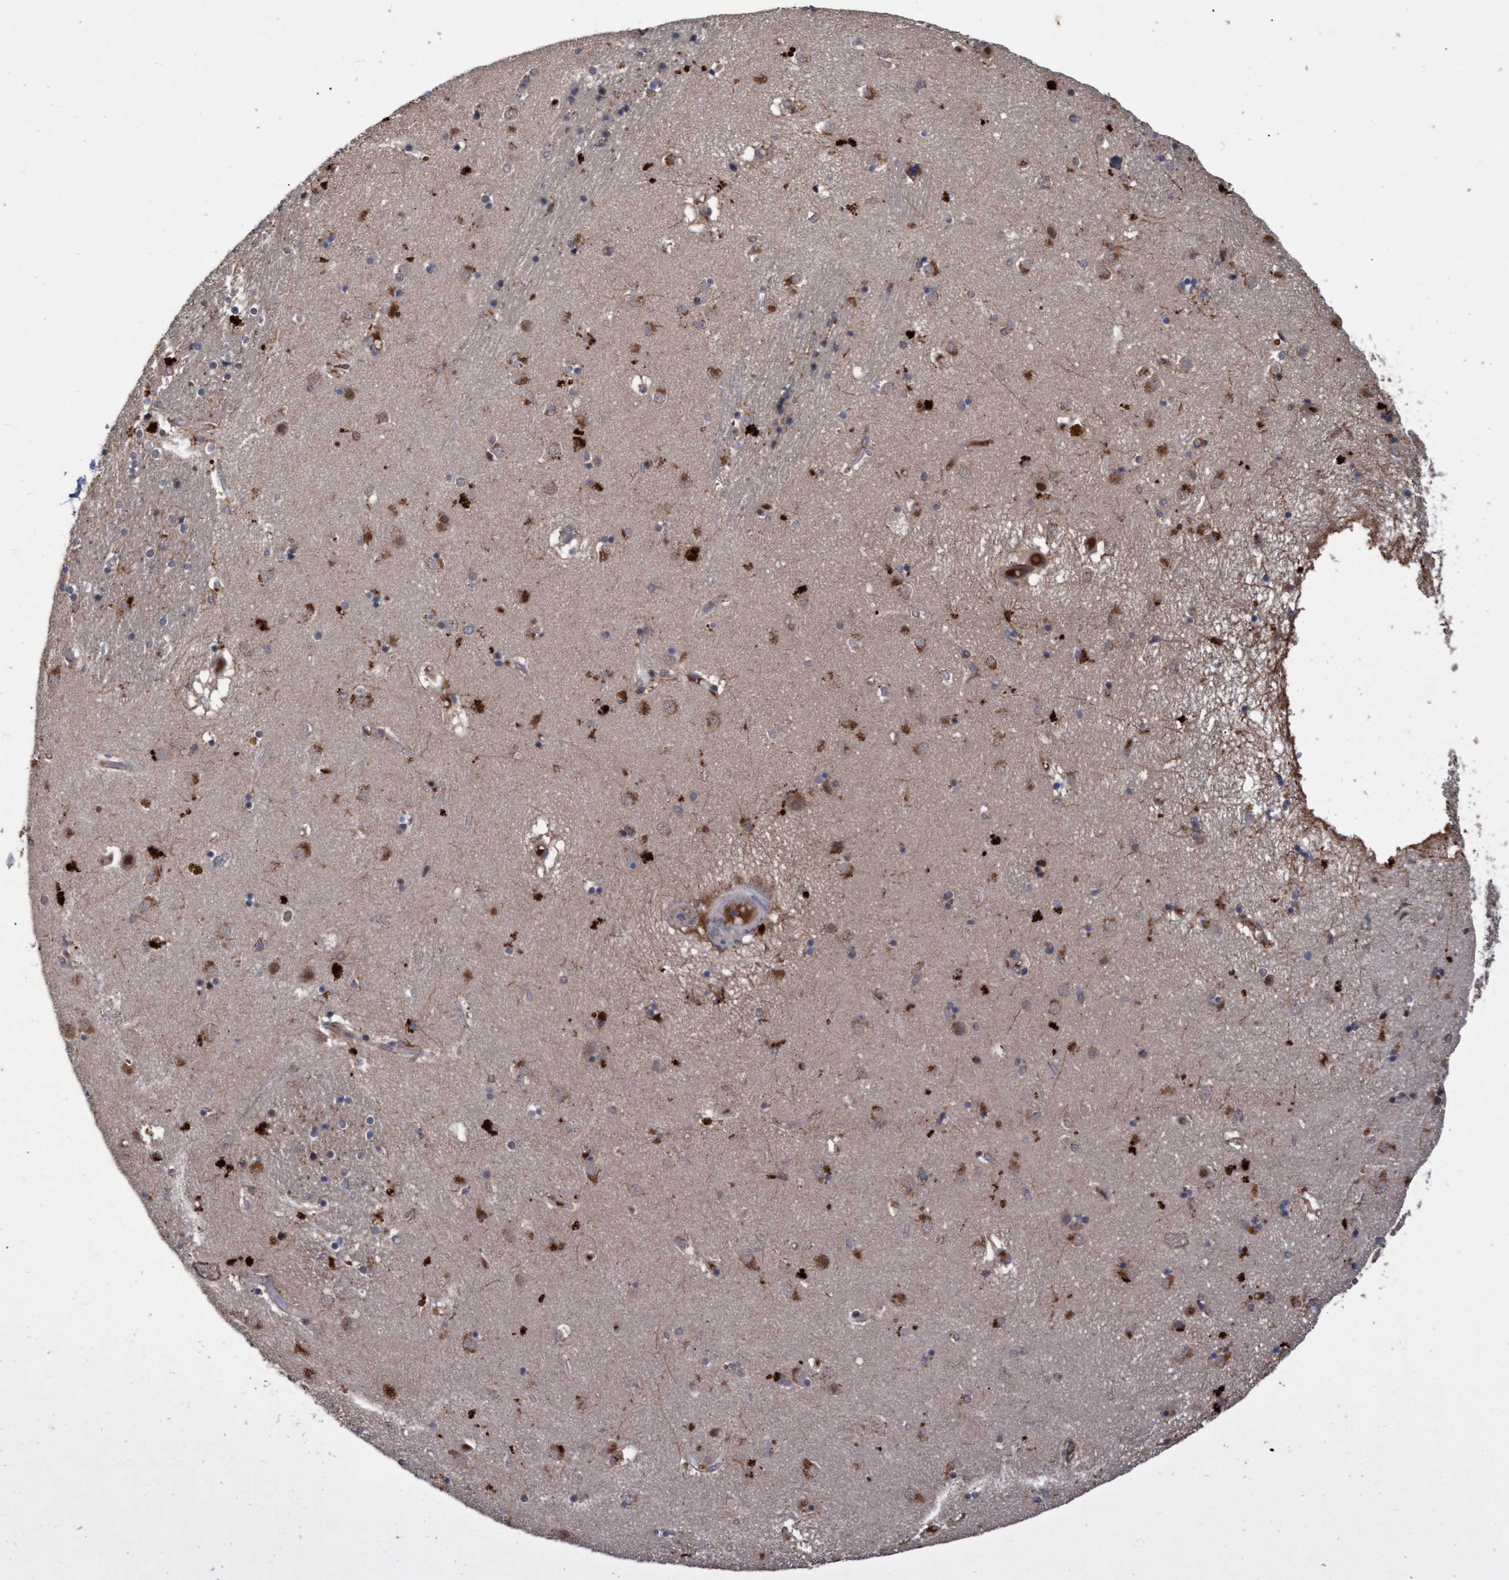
{"staining": {"intensity": "strong", "quantity": "<25%", "location": "cytoplasmic/membranous"}, "tissue": "caudate", "cell_type": "Glial cells", "image_type": "normal", "snomed": [{"axis": "morphology", "description": "Normal tissue, NOS"}, {"axis": "topography", "description": "Lateral ventricle wall"}], "caption": "Glial cells demonstrate medium levels of strong cytoplasmic/membranous expression in approximately <25% of cells in normal human caudate. (DAB = brown stain, brightfield microscopy at high magnification).", "gene": "PSMB6", "patient": {"sex": "male", "age": 70}}